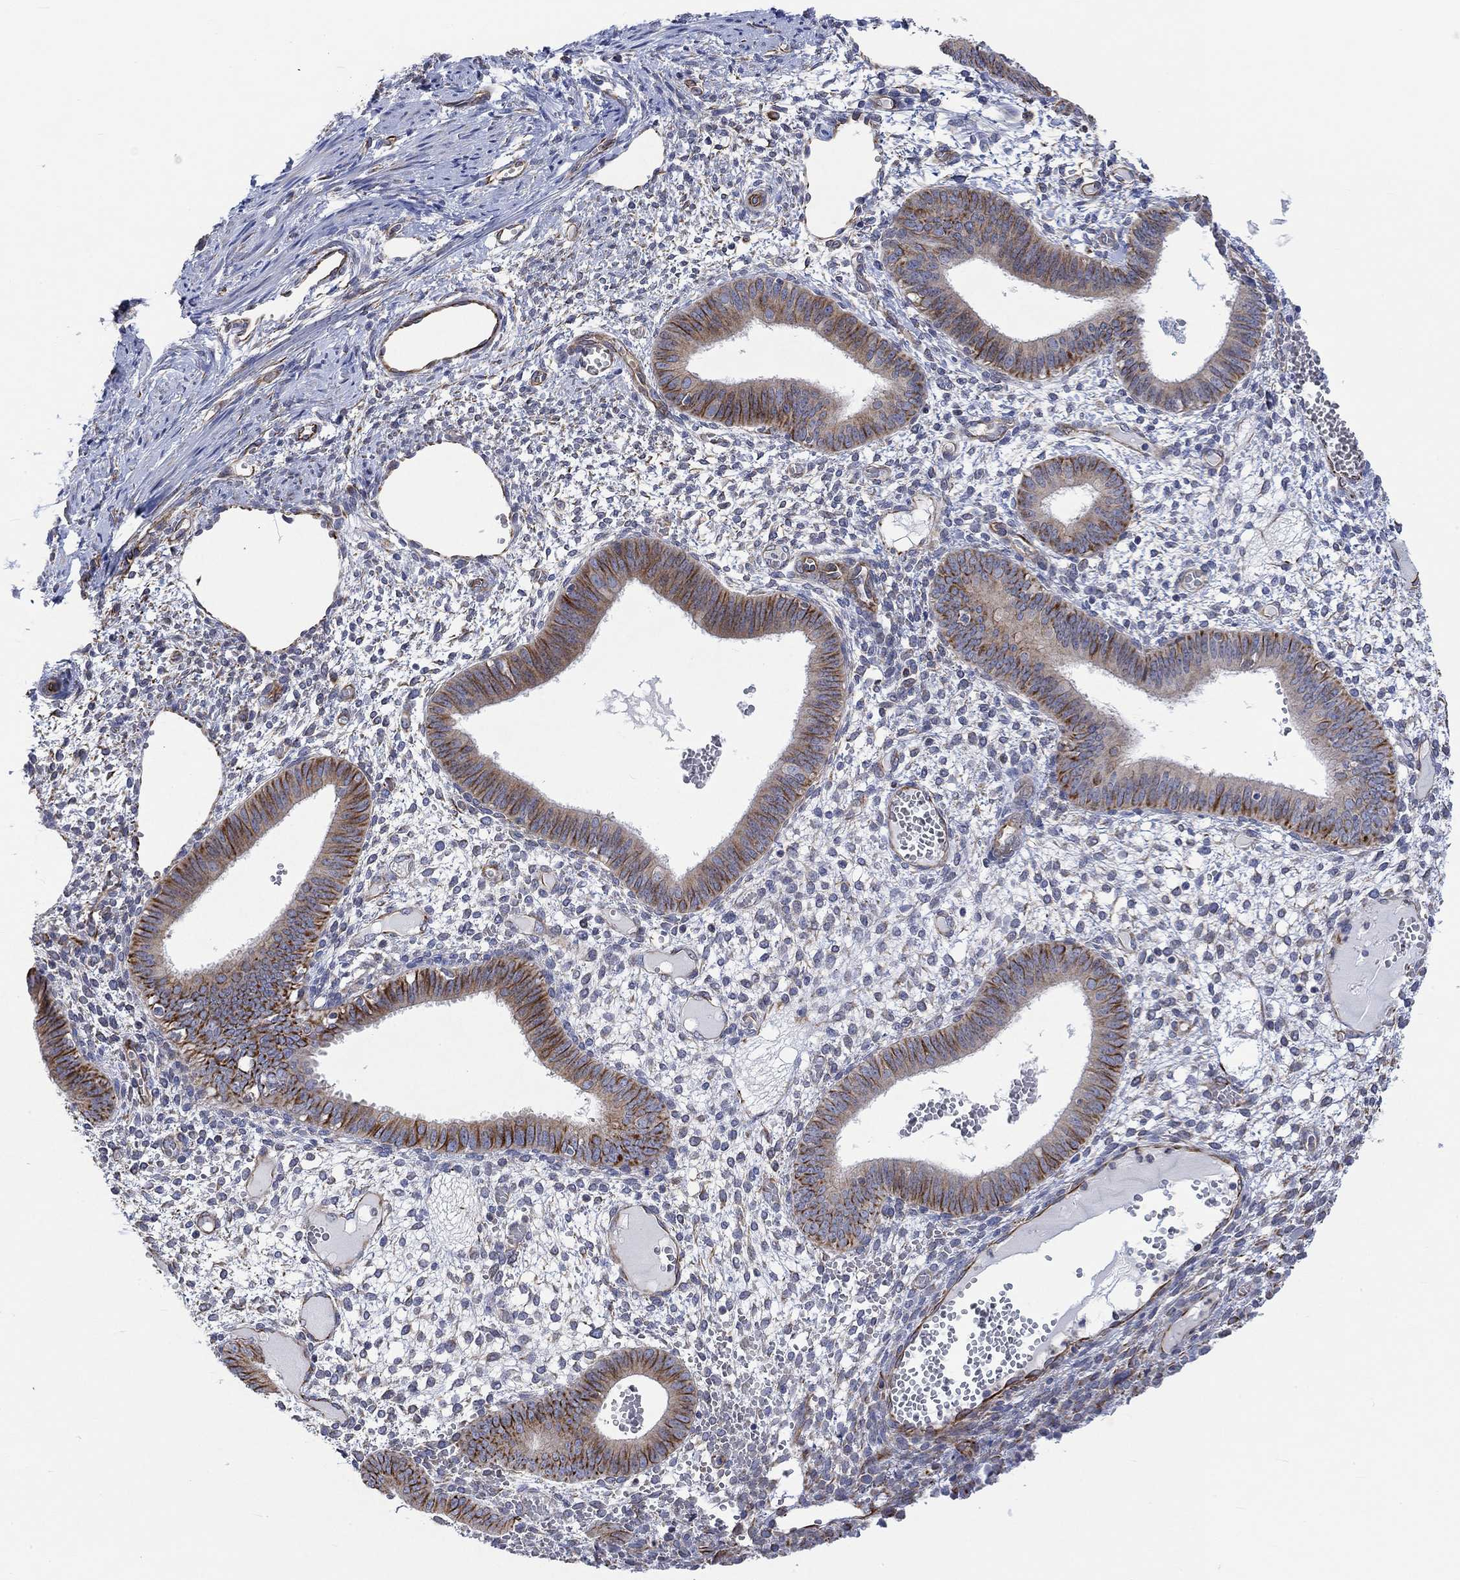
{"staining": {"intensity": "negative", "quantity": "none", "location": "none"}, "tissue": "endometrium", "cell_type": "Cells in endometrial stroma", "image_type": "normal", "snomed": [{"axis": "morphology", "description": "Normal tissue, NOS"}, {"axis": "topography", "description": "Endometrium"}], "caption": "This micrograph is of unremarkable endometrium stained with IHC to label a protein in brown with the nuclei are counter-stained blue. There is no positivity in cells in endometrial stroma. (Stains: DAB IHC with hematoxylin counter stain, Microscopy: brightfield microscopy at high magnification).", "gene": "CAMK1D", "patient": {"sex": "female", "age": 42}}